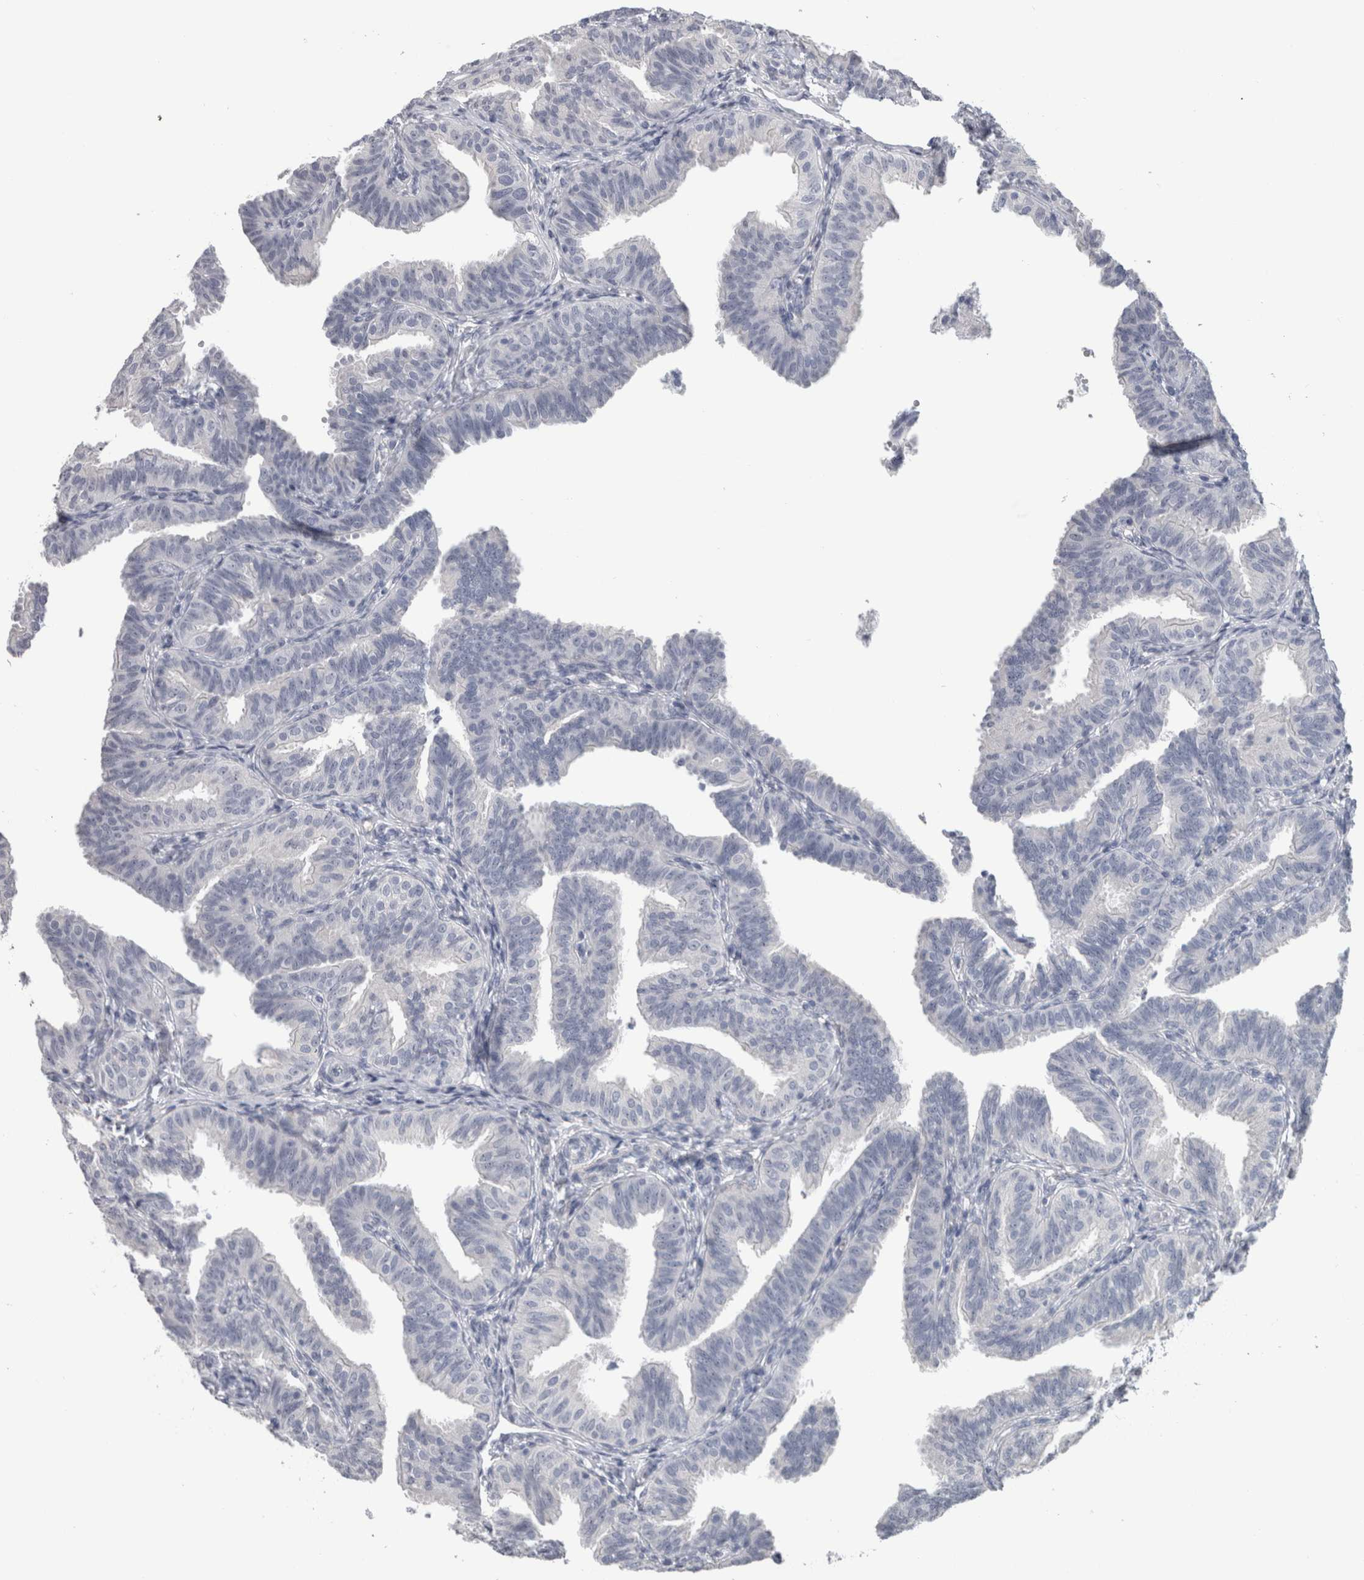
{"staining": {"intensity": "negative", "quantity": "none", "location": "none"}, "tissue": "fallopian tube", "cell_type": "Glandular cells", "image_type": "normal", "snomed": [{"axis": "morphology", "description": "Normal tissue, NOS"}, {"axis": "topography", "description": "Fallopian tube"}], "caption": "Image shows no protein positivity in glandular cells of benign fallopian tube. (Immunohistochemistry (ihc), brightfield microscopy, high magnification).", "gene": "ADAM2", "patient": {"sex": "female", "age": 35}}